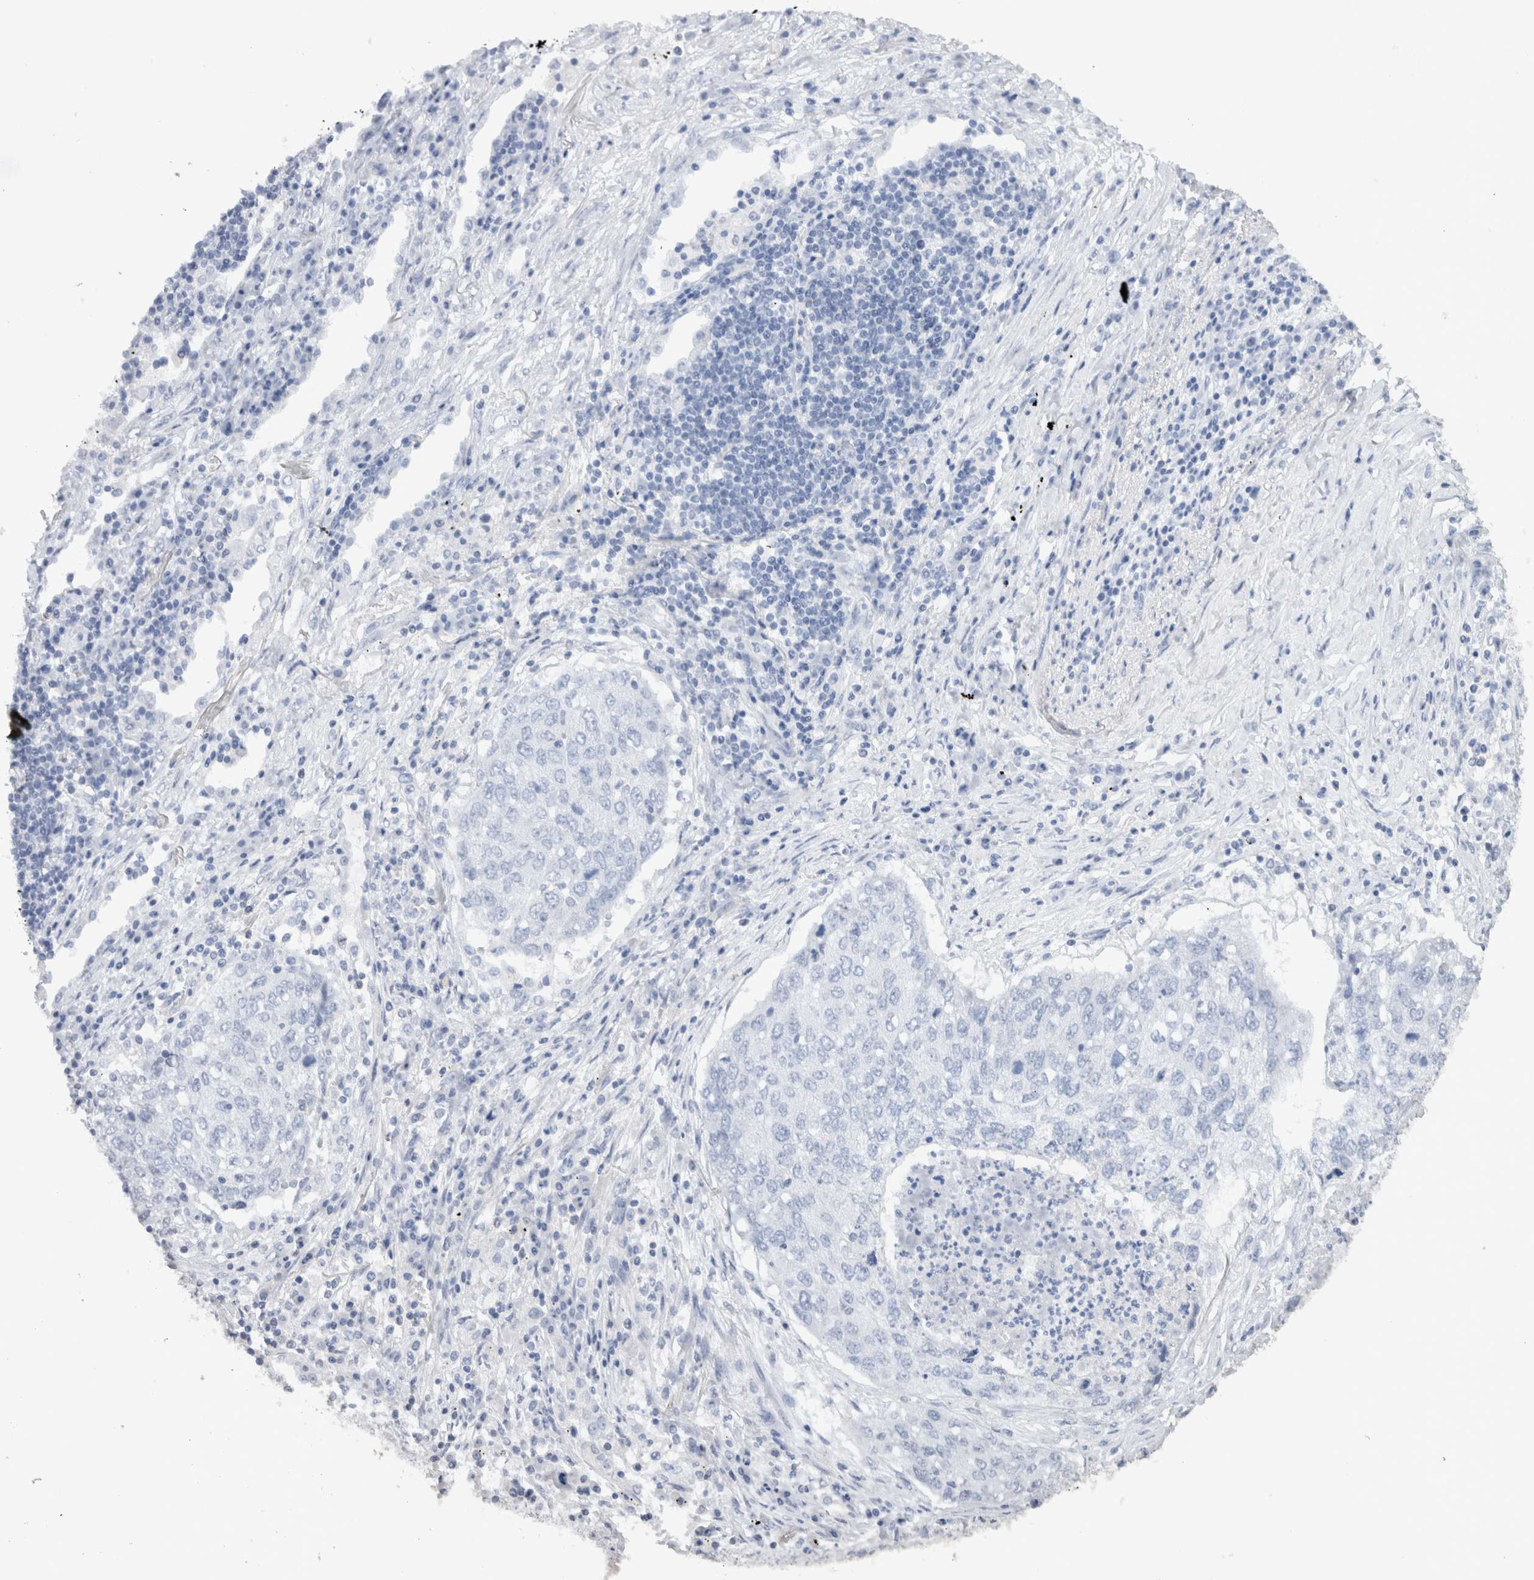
{"staining": {"intensity": "negative", "quantity": "none", "location": "none"}, "tissue": "lung cancer", "cell_type": "Tumor cells", "image_type": "cancer", "snomed": [{"axis": "morphology", "description": "Squamous cell carcinoma, NOS"}, {"axis": "topography", "description": "Lung"}], "caption": "Immunohistochemistry (IHC) micrograph of neoplastic tissue: human lung squamous cell carcinoma stained with DAB exhibits no significant protein staining in tumor cells. The staining is performed using DAB brown chromogen with nuclei counter-stained in using hematoxylin.", "gene": "C9orf50", "patient": {"sex": "female", "age": 63}}